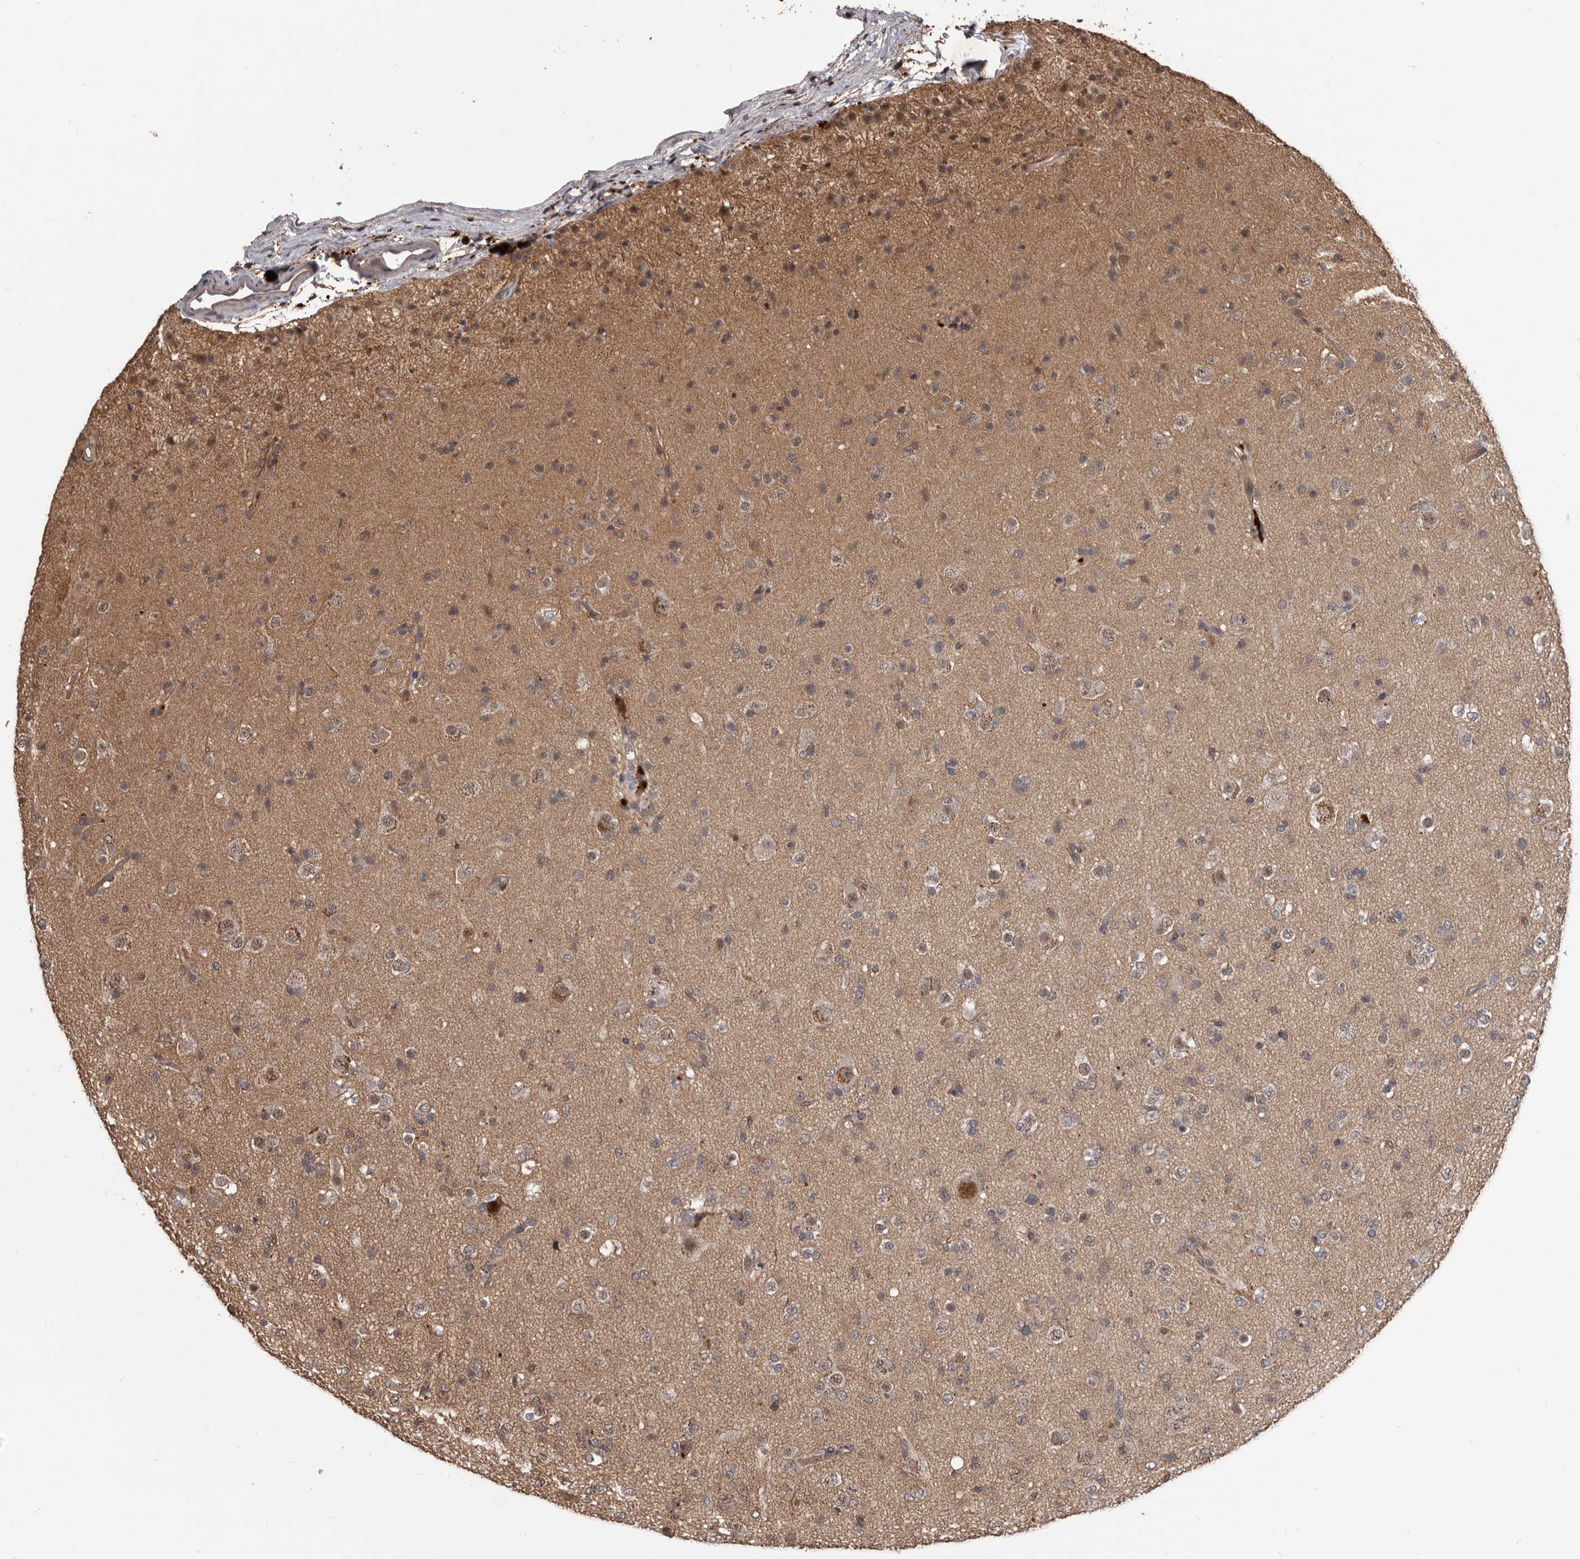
{"staining": {"intensity": "negative", "quantity": "none", "location": "none"}, "tissue": "glioma", "cell_type": "Tumor cells", "image_type": "cancer", "snomed": [{"axis": "morphology", "description": "Glioma, malignant, Low grade"}, {"axis": "topography", "description": "Brain"}], "caption": "Immunohistochemistry photomicrograph of human glioma stained for a protein (brown), which displays no positivity in tumor cells.", "gene": "AHR", "patient": {"sex": "male", "age": 65}}